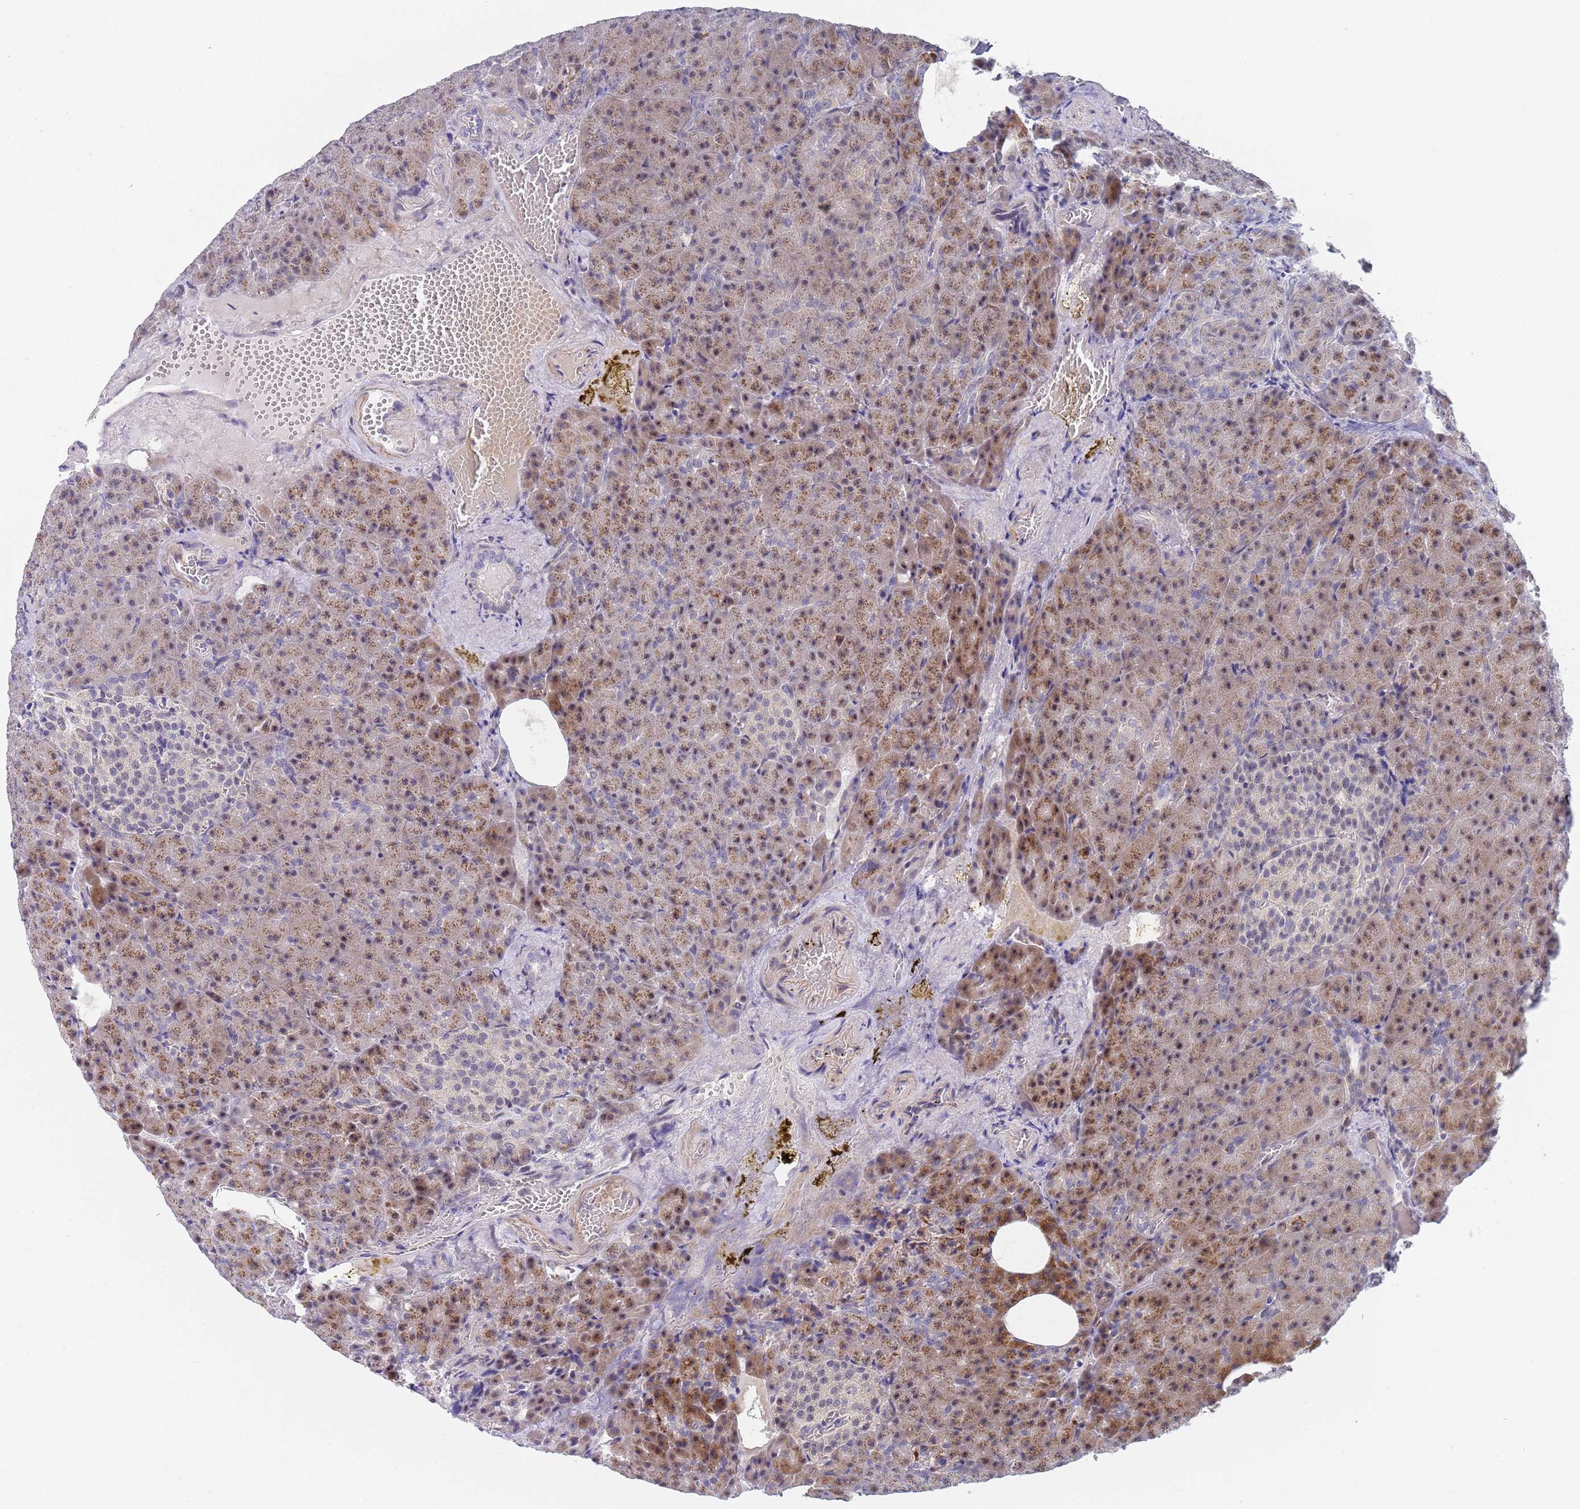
{"staining": {"intensity": "moderate", "quantity": "25%-75%", "location": "cytoplasmic/membranous,nuclear"}, "tissue": "pancreas", "cell_type": "Exocrine glandular cells", "image_type": "normal", "snomed": [{"axis": "morphology", "description": "Normal tissue, NOS"}, {"axis": "topography", "description": "Pancreas"}], "caption": "This is a histology image of immunohistochemistry (IHC) staining of unremarkable pancreas, which shows moderate expression in the cytoplasmic/membranous,nuclear of exocrine glandular cells.", "gene": "PLCL2", "patient": {"sex": "female", "age": 74}}